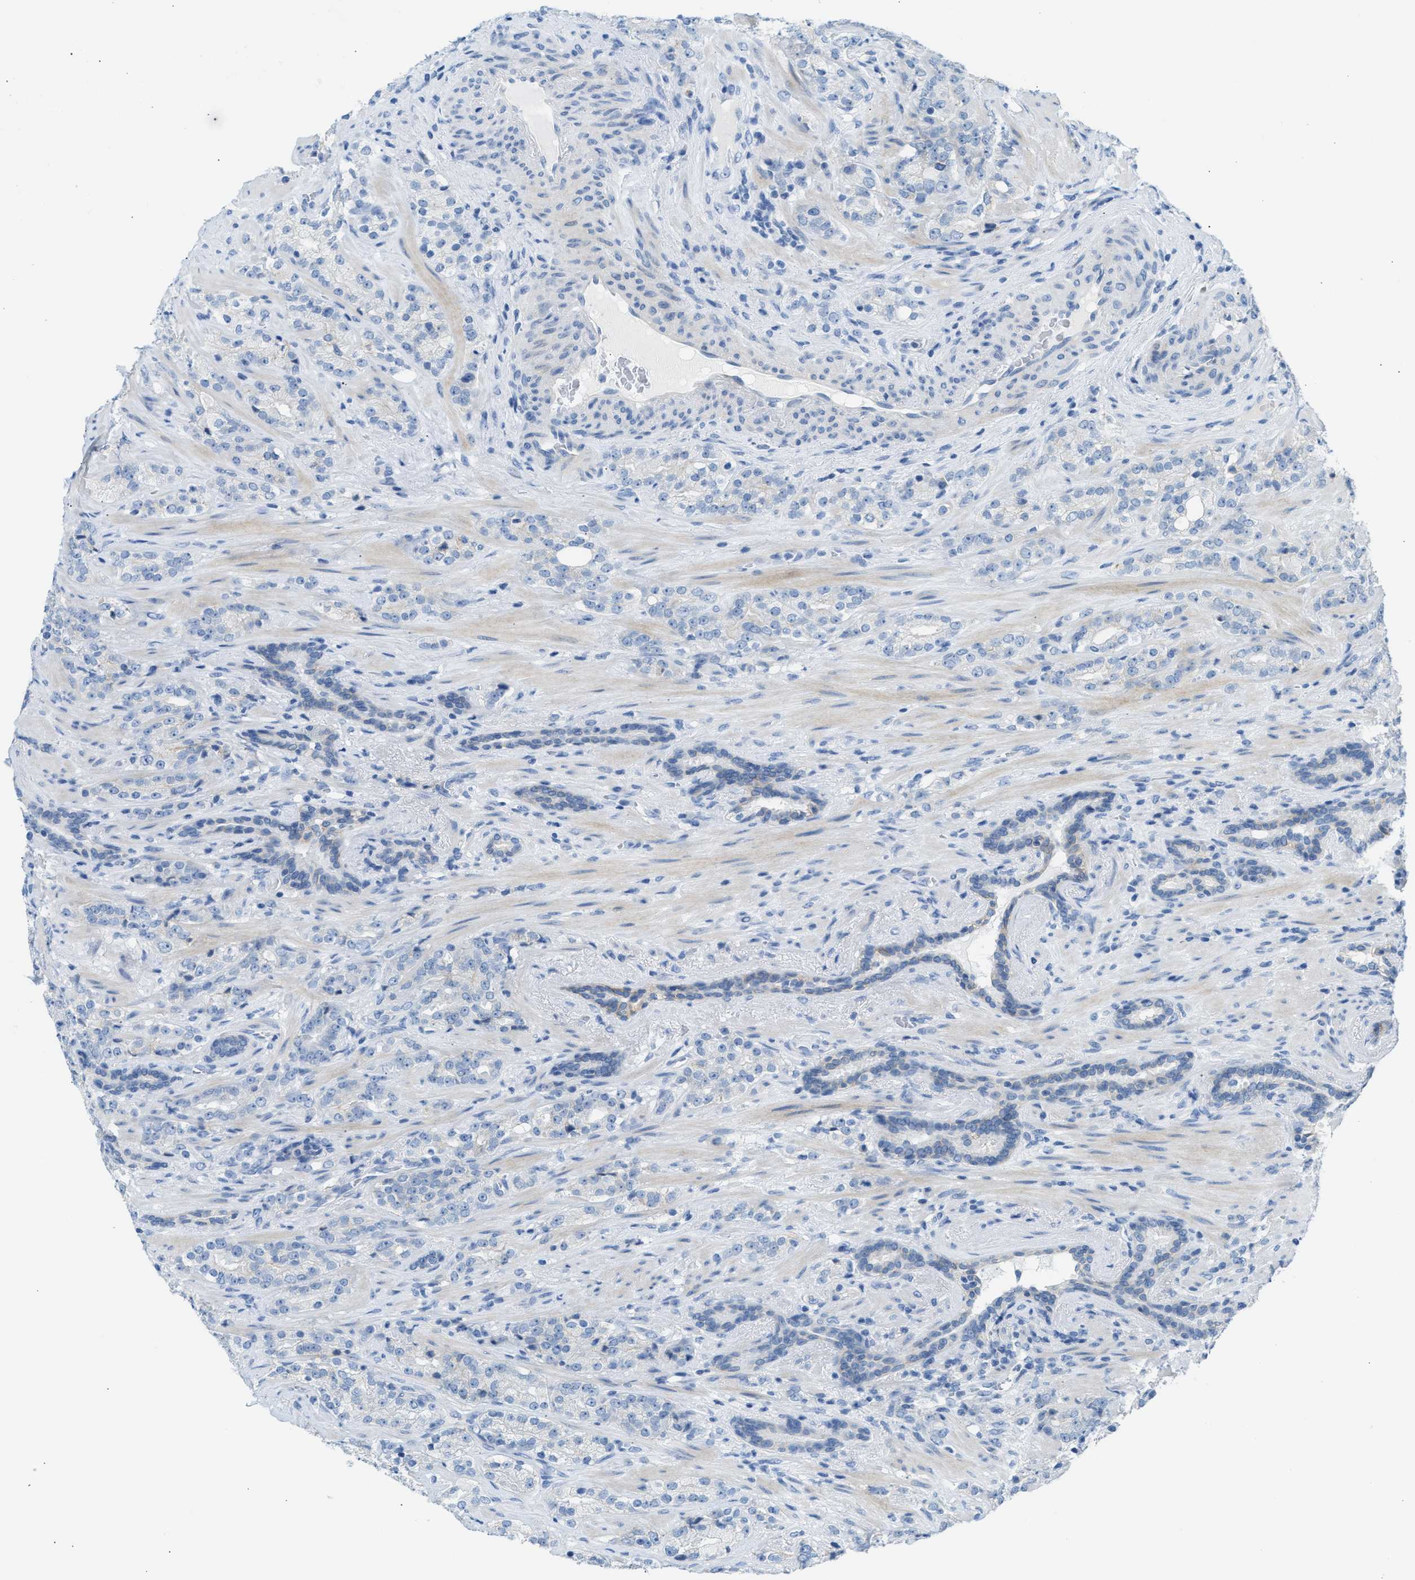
{"staining": {"intensity": "negative", "quantity": "none", "location": "none"}, "tissue": "prostate cancer", "cell_type": "Tumor cells", "image_type": "cancer", "snomed": [{"axis": "morphology", "description": "Adenocarcinoma, High grade"}, {"axis": "topography", "description": "Prostate"}], "caption": "A histopathology image of human prostate high-grade adenocarcinoma is negative for staining in tumor cells.", "gene": "ERBB2", "patient": {"sex": "male", "age": 71}}